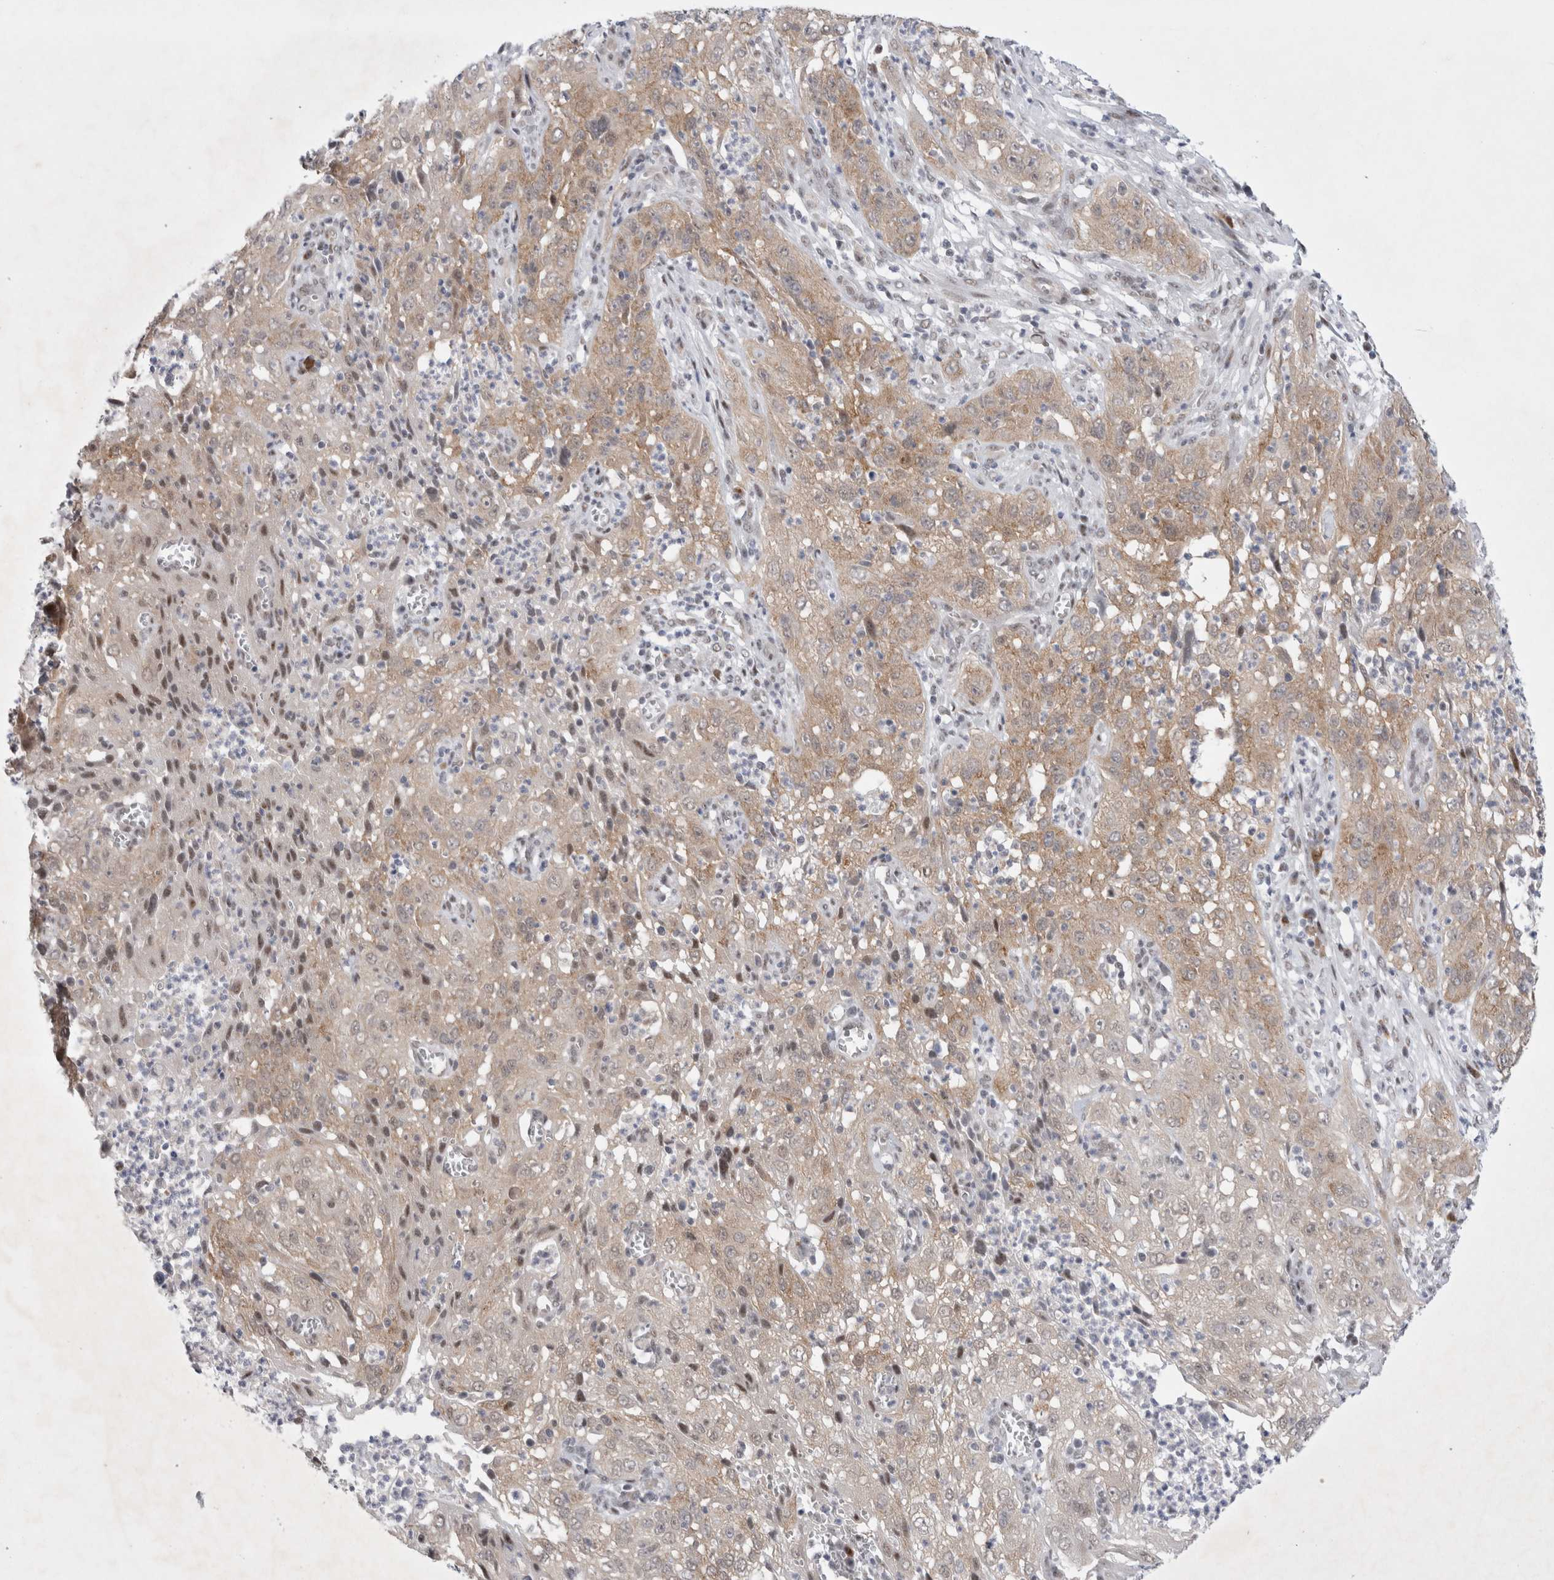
{"staining": {"intensity": "weak", "quantity": ">75%", "location": "cytoplasmic/membranous,nuclear"}, "tissue": "cervical cancer", "cell_type": "Tumor cells", "image_type": "cancer", "snomed": [{"axis": "morphology", "description": "Squamous cell carcinoma, NOS"}, {"axis": "topography", "description": "Cervix"}], "caption": "Weak cytoplasmic/membranous and nuclear positivity is appreciated in approximately >75% of tumor cells in cervical squamous cell carcinoma.", "gene": "WIPF2", "patient": {"sex": "female", "age": 32}}